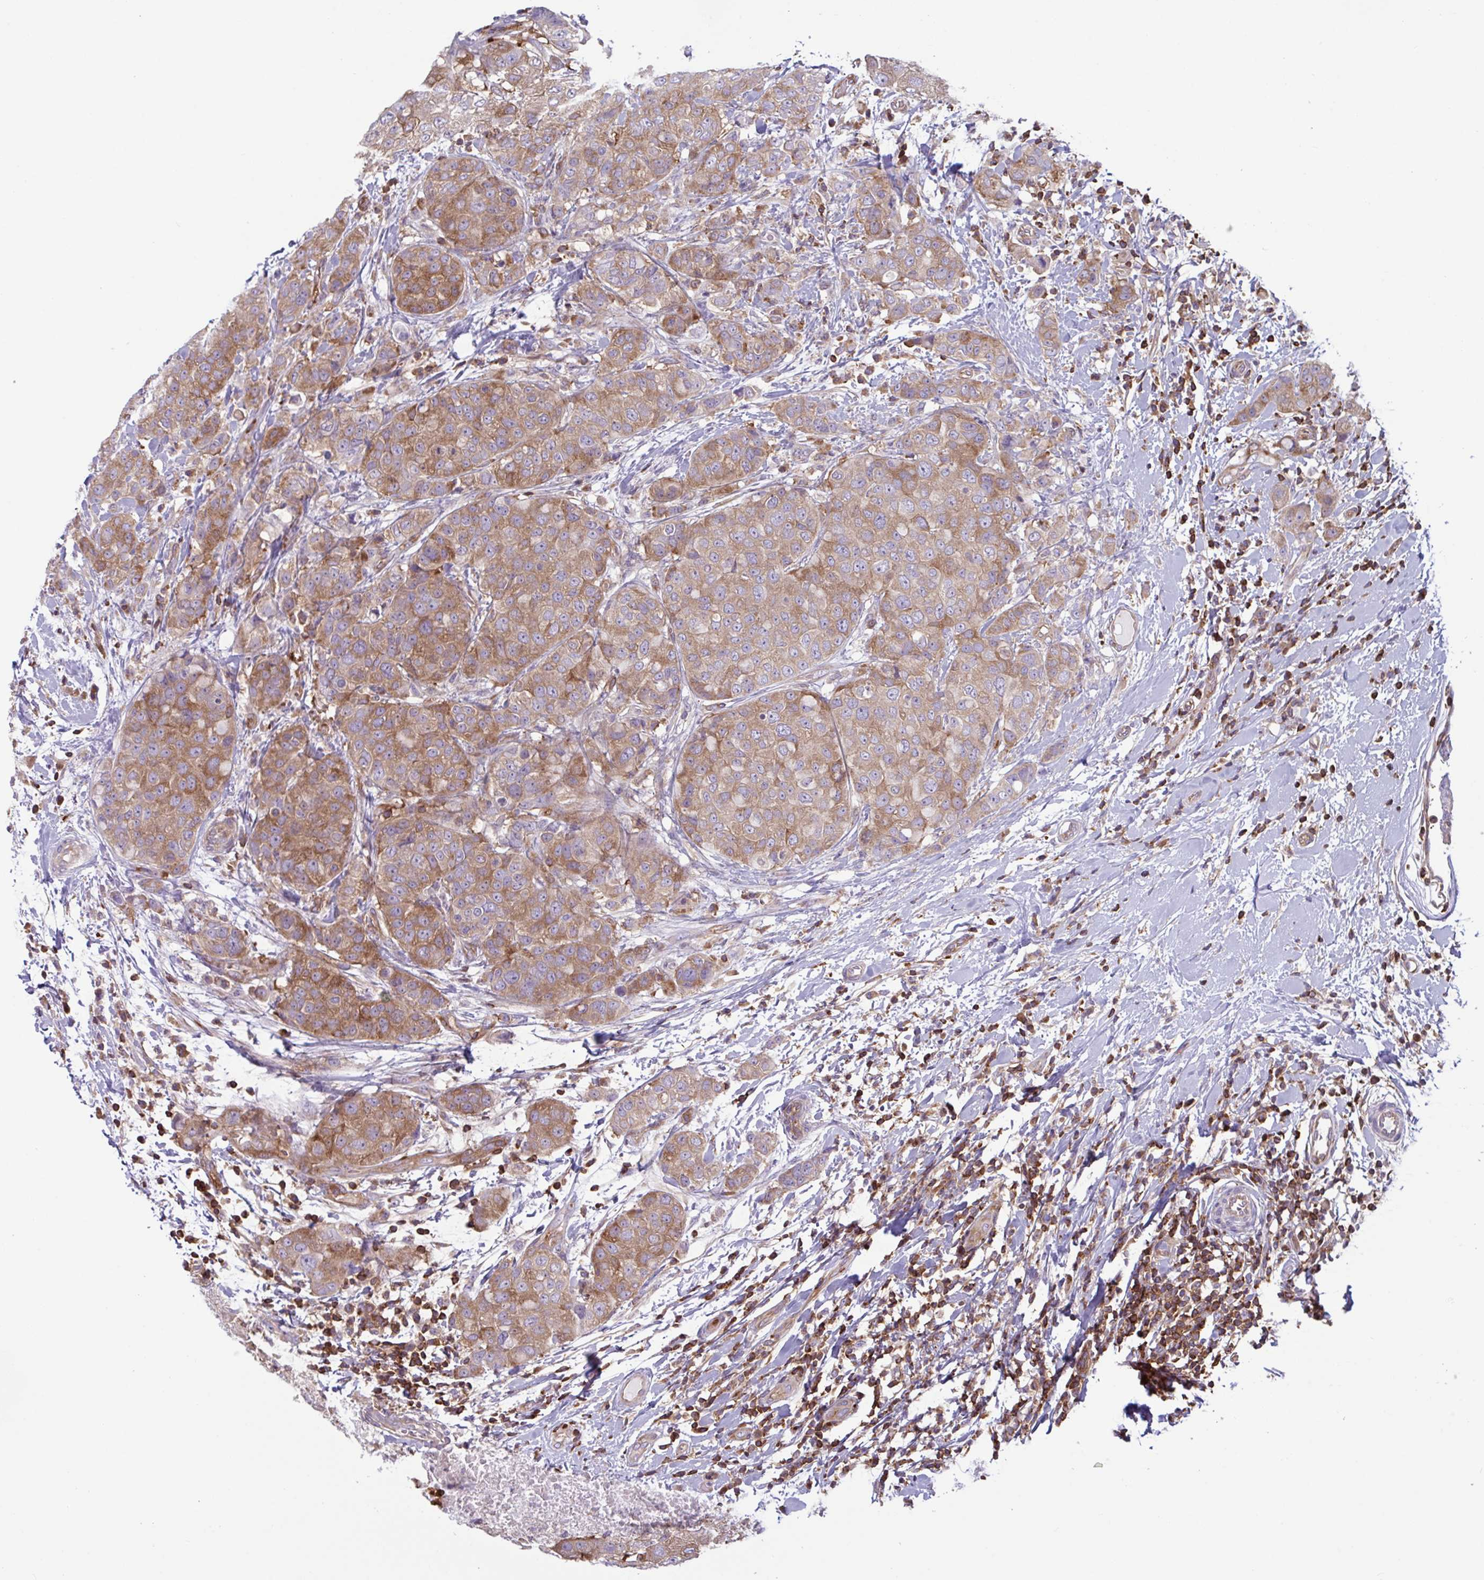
{"staining": {"intensity": "moderate", "quantity": "25%-75%", "location": "cytoplasmic/membranous"}, "tissue": "breast cancer", "cell_type": "Tumor cells", "image_type": "cancer", "snomed": [{"axis": "morphology", "description": "Duct carcinoma"}, {"axis": "topography", "description": "Breast"}], "caption": "Human breast infiltrating ductal carcinoma stained with a brown dye displays moderate cytoplasmic/membranous positive staining in about 25%-75% of tumor cells.", "gene": "TSC22D3", "patient": {"sex": "female", "age": 27}}